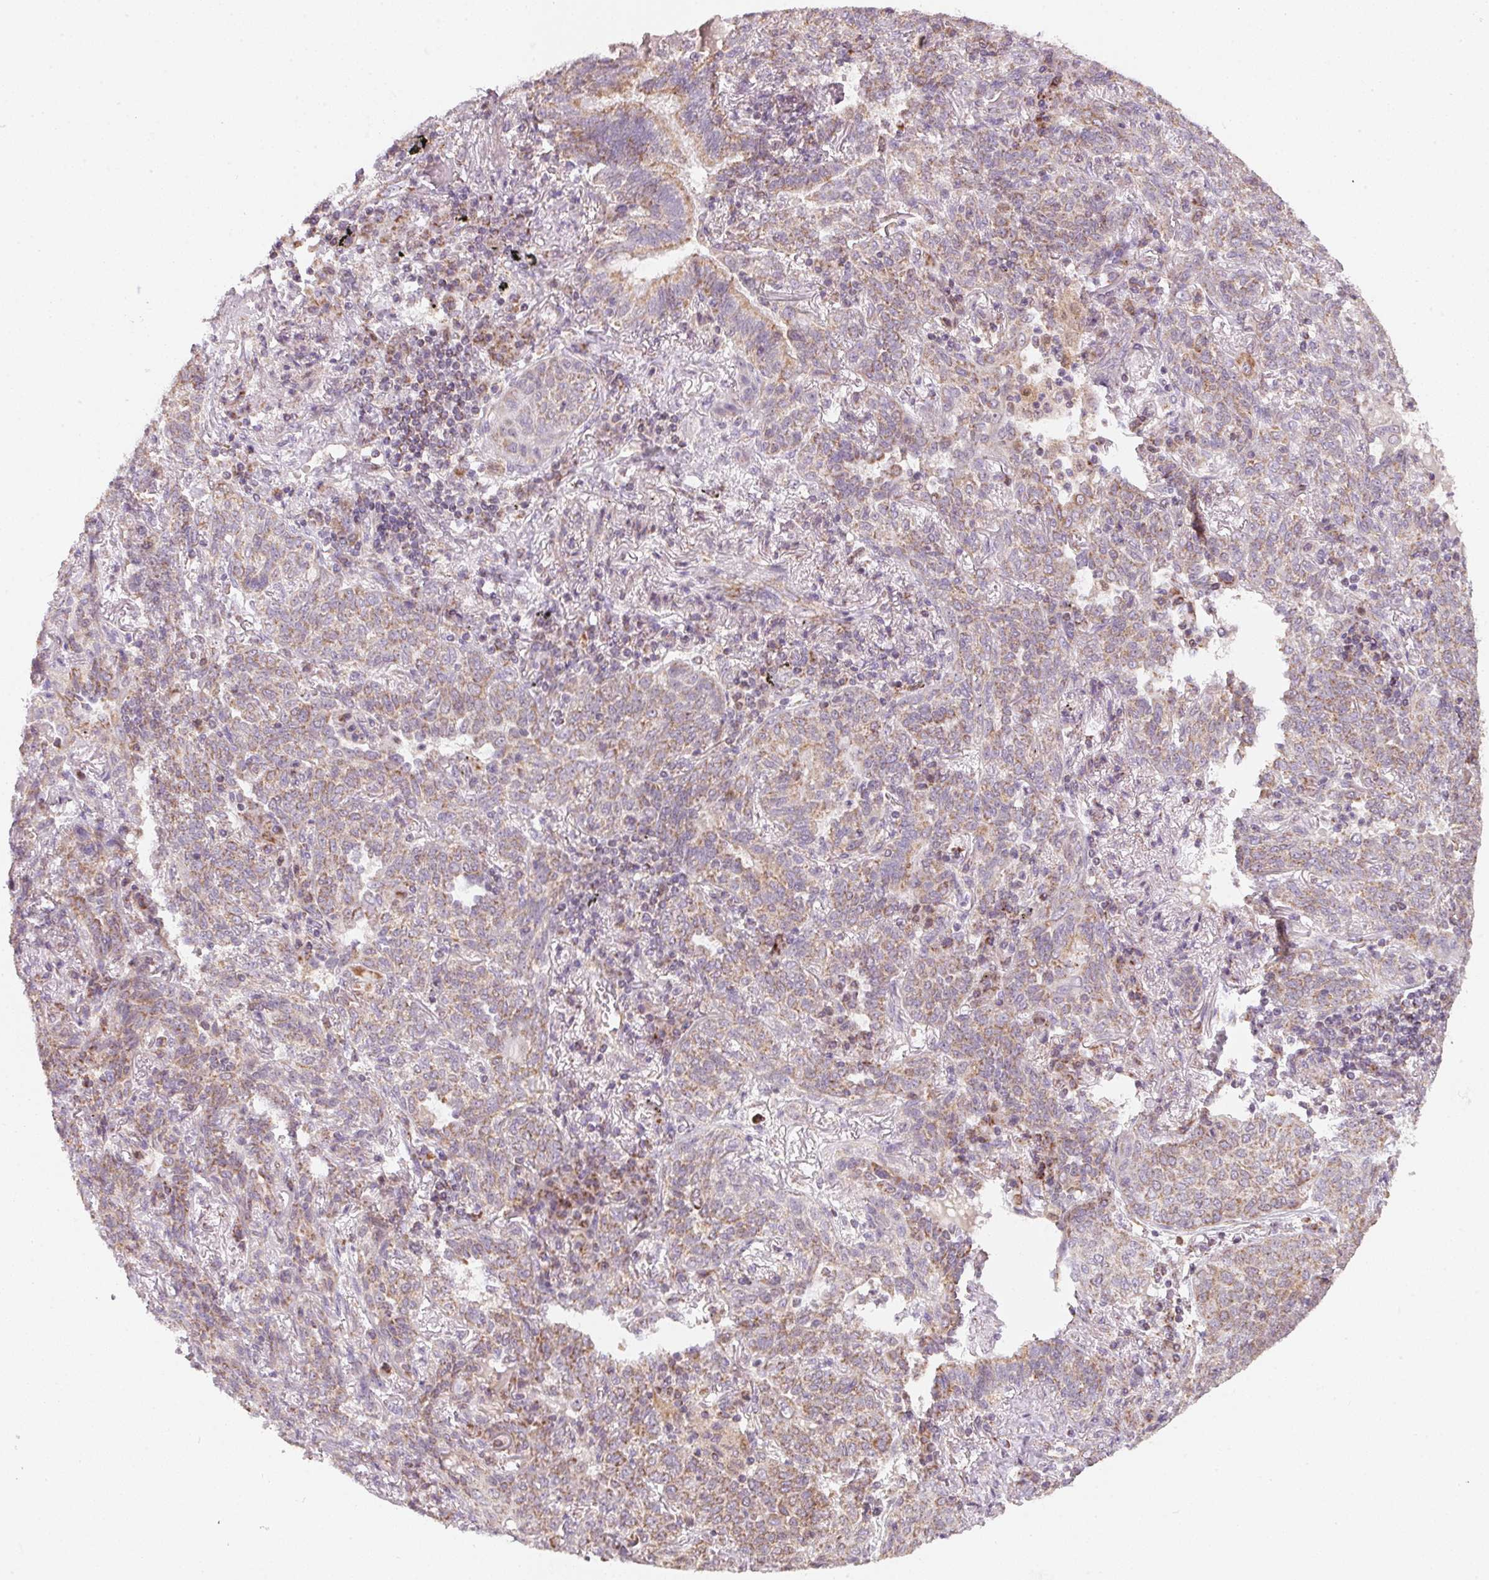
{"staining": {"intensity": "weak", "quantity": ">75%", "location": "cytoplasmic/membranous"}, "tissue": "lung cancer", "cell_type": "Tumor cells", "image_type": "cancer", "snomed": [{"axis": "morphology", "description": "Squamous cell carcinoma, NOS"}, {"axis": "topography", "description": "Lung"}], "caption": "Tumor cells reveal low levels of weak cytoplasmic/membranous positivity in approximately >75% of cells in human squamous cell carcinoma (lung).", "gene": "COQ7", "patient": {"sex": "female", "age": 70}}